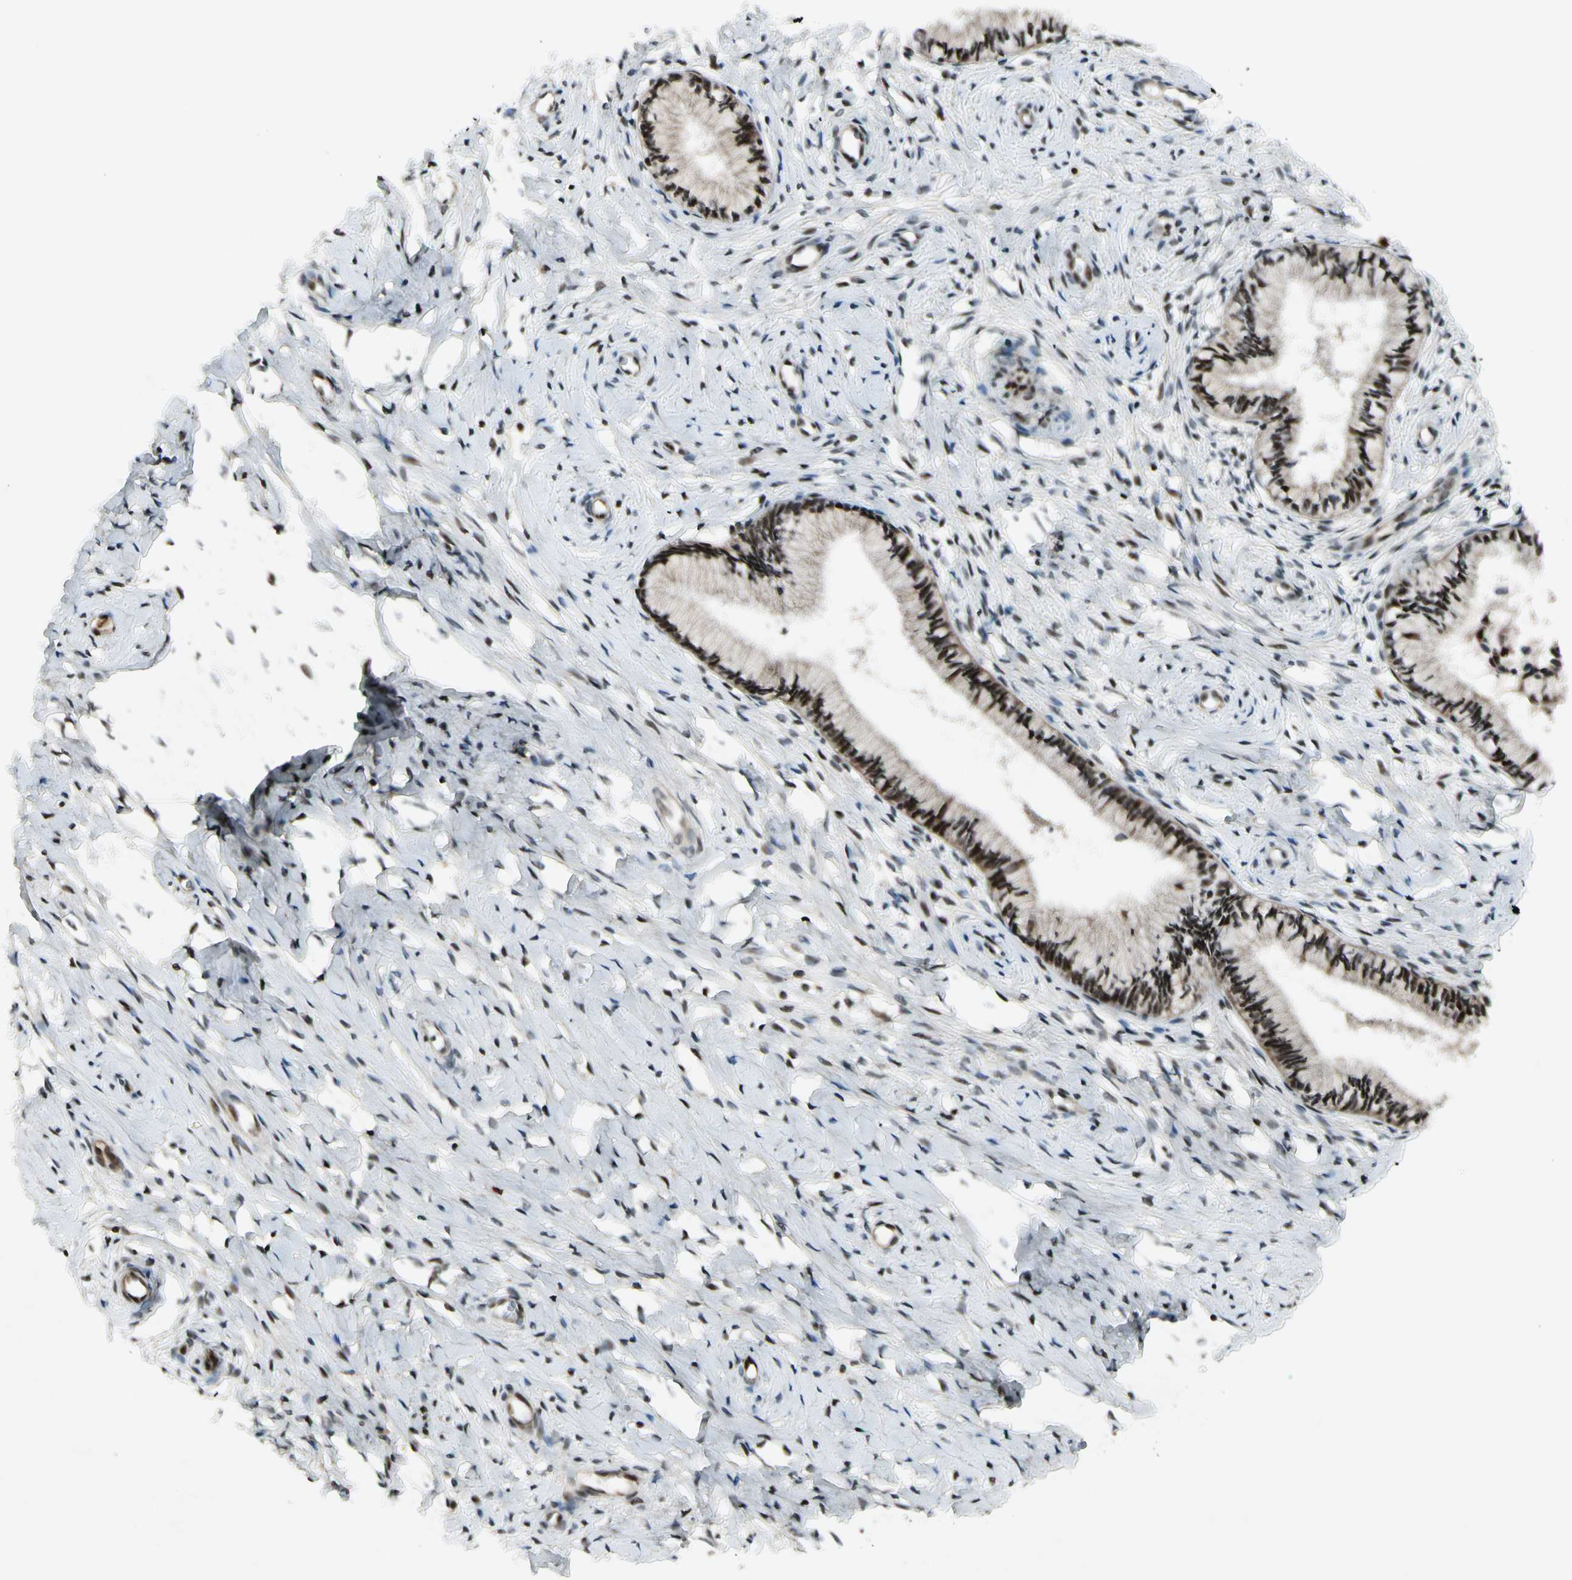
{"staining": {"intensity": "strong", "quantity": ">75%", "location": "nuclear"}, "tissue": "cervix", "cell_type": "Glandular cells", "image_type": "normal", "snomed": [{"axis": "morphology", "description": "Normal tissue, NOS"}, {"axis": "topography", "description": "Cervix"}], "caption": "Cervix stained for a protein (brown) displays strong nuclear positive positivity in about >75% of glandular cells.", "gene": "CDK11A", "patient": {"sex": "female", "age": 46}}